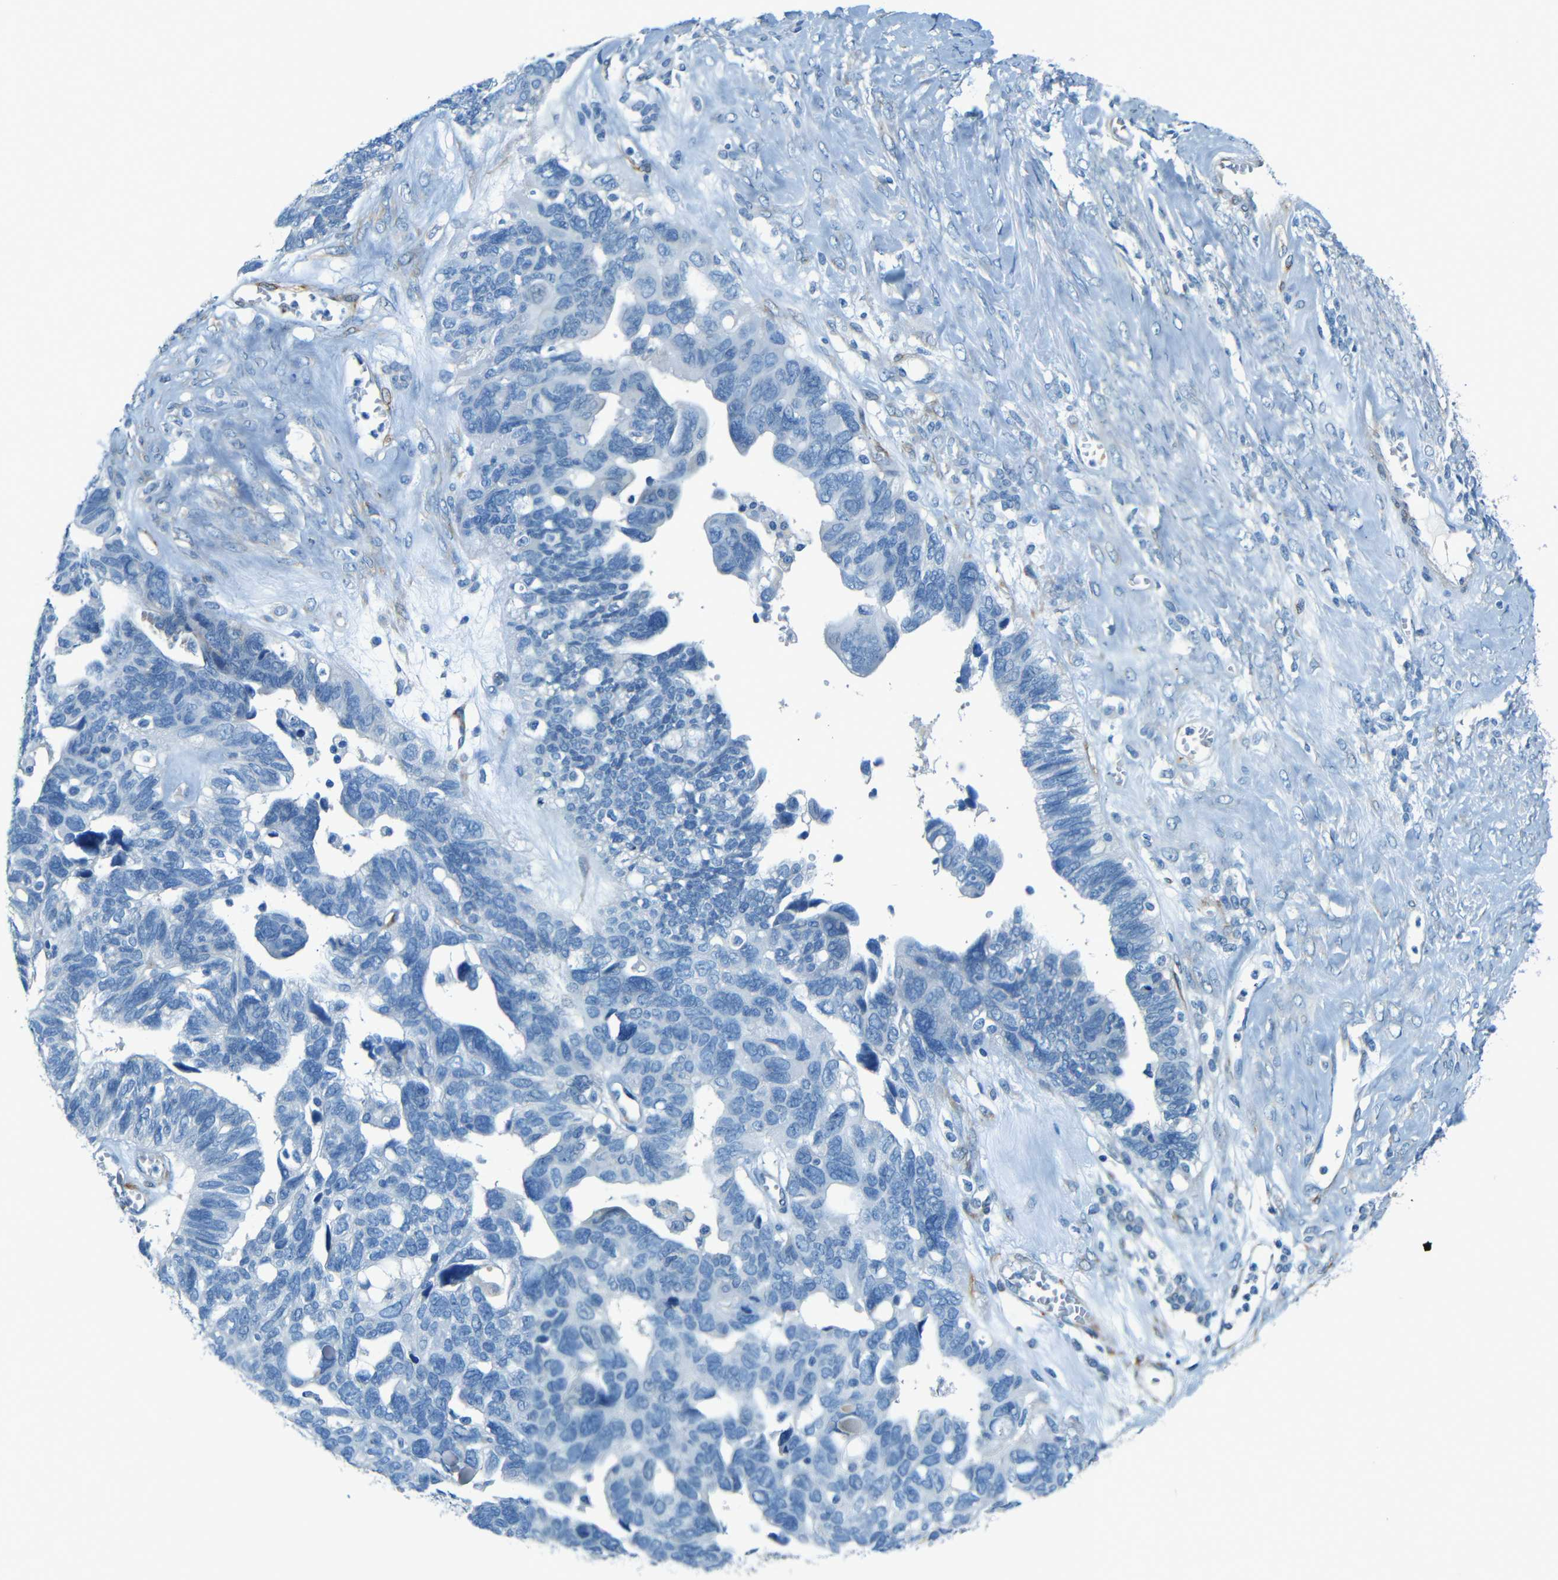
{"staining": {"intensity": "negative", "quantity": "none", "location": "none"}, "tissue": "ovarian cancer", "cell_type": "Tumor cells", "image_type": "cancer", "snomed": [{"axis": "morphology", "description": "Cystadenocarcinoma, serous, NOS"}, {"axis": "topography", "description": "Ovary"}], "caption": "This is a histopathology image of immunohistochemistry staining of ovarian cancer, which shows no positivity in tumor cells.", "gene": "MAP2", "patient": {"sex": "female", "age": 79}}